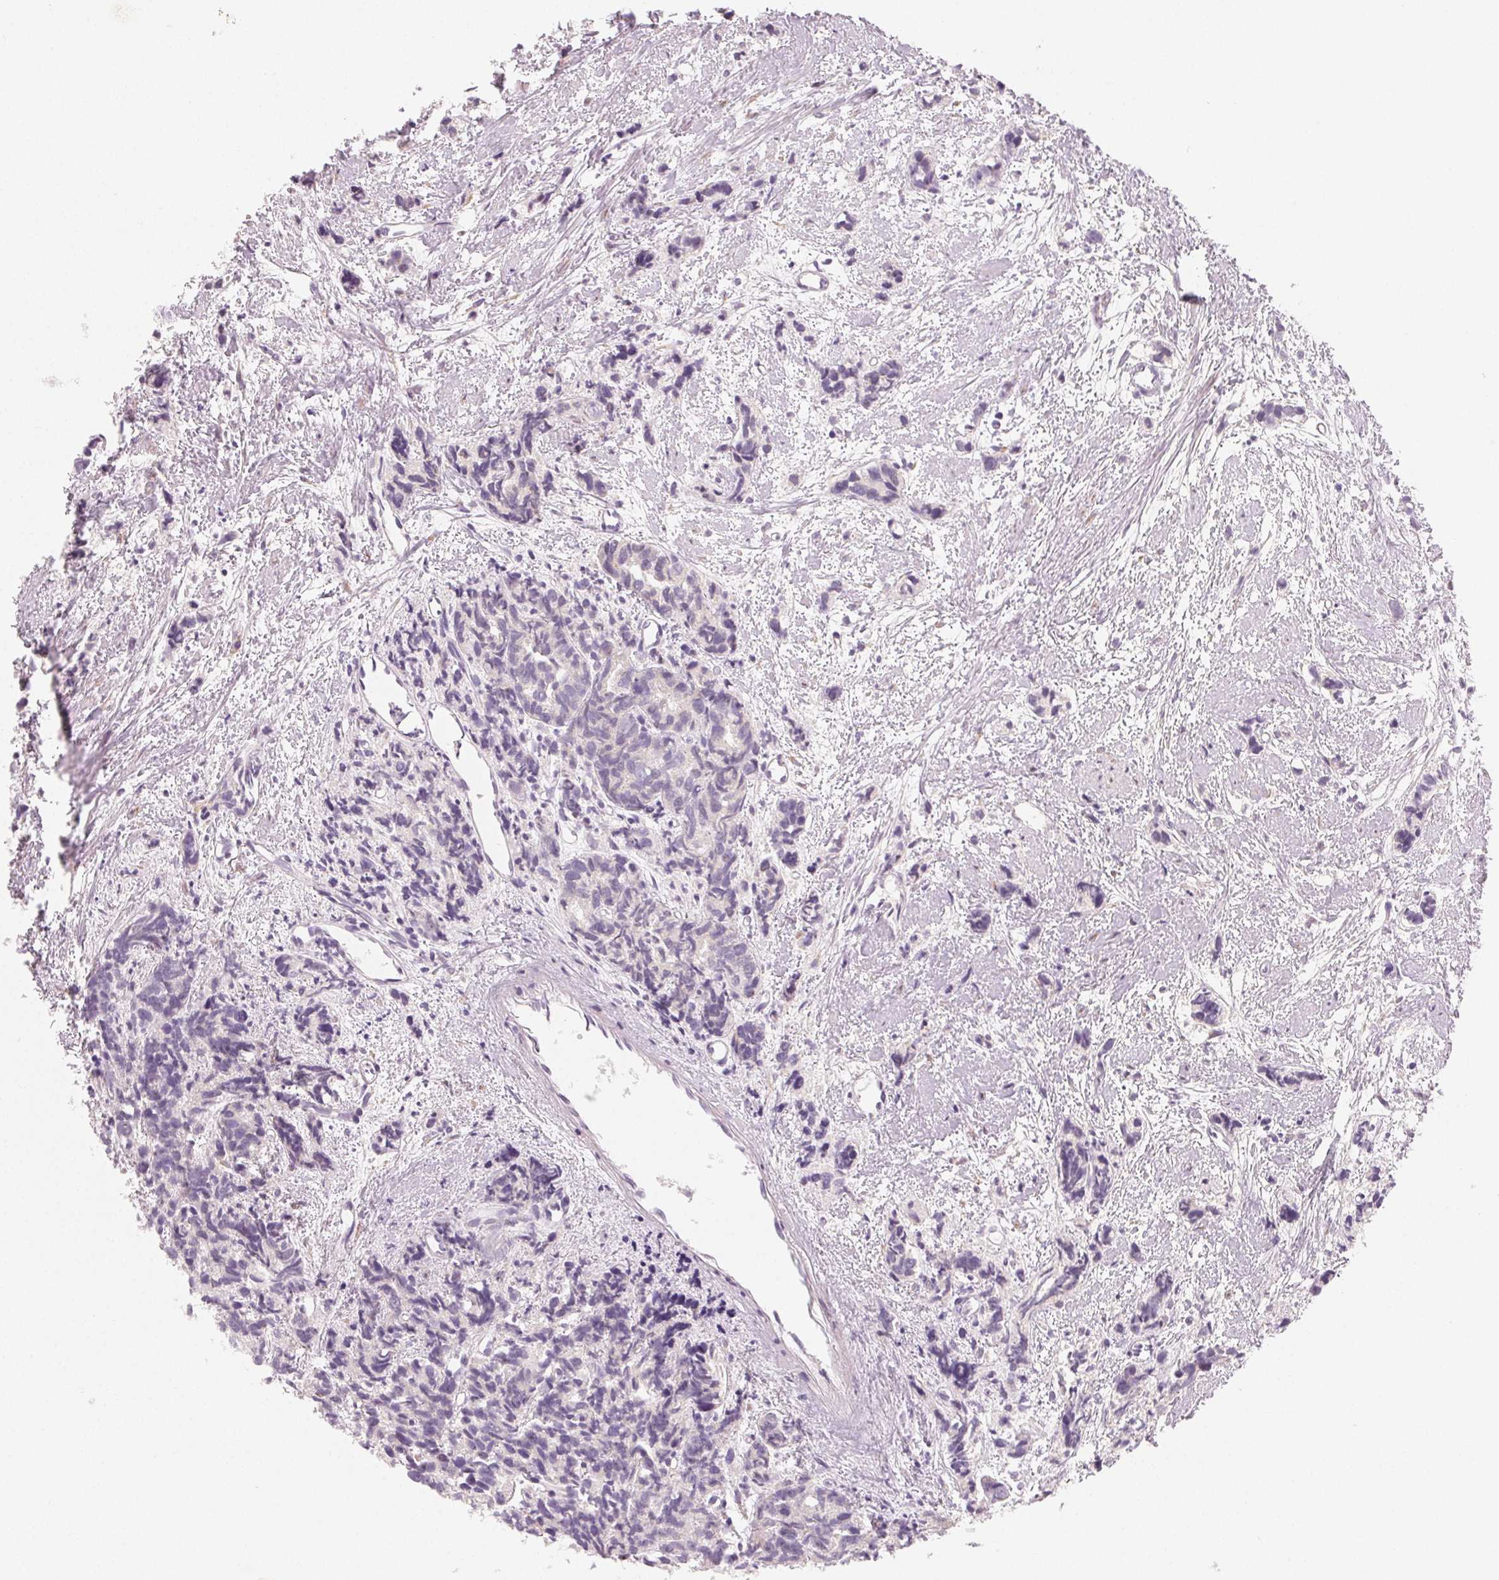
{"staining": {"intensity": "negative", "quantity": "none", "location": "none"}, "tissue": "prostate cancer", "cell_type": "Tumor cells", "image_type": "cancer", "snomed": [{"axis": "morphology", "description": "Adenocarcinoma, High grade"}, {"axis": "topography", "description": "Prostate"}], "caption": "A micrograph of prostate cancer stained for a protein reveals no brown staining in tumor cells. Nuclei are stained in blue.", "gene": "MYBL1", "patient": {"sex": "male", "age": 77}}